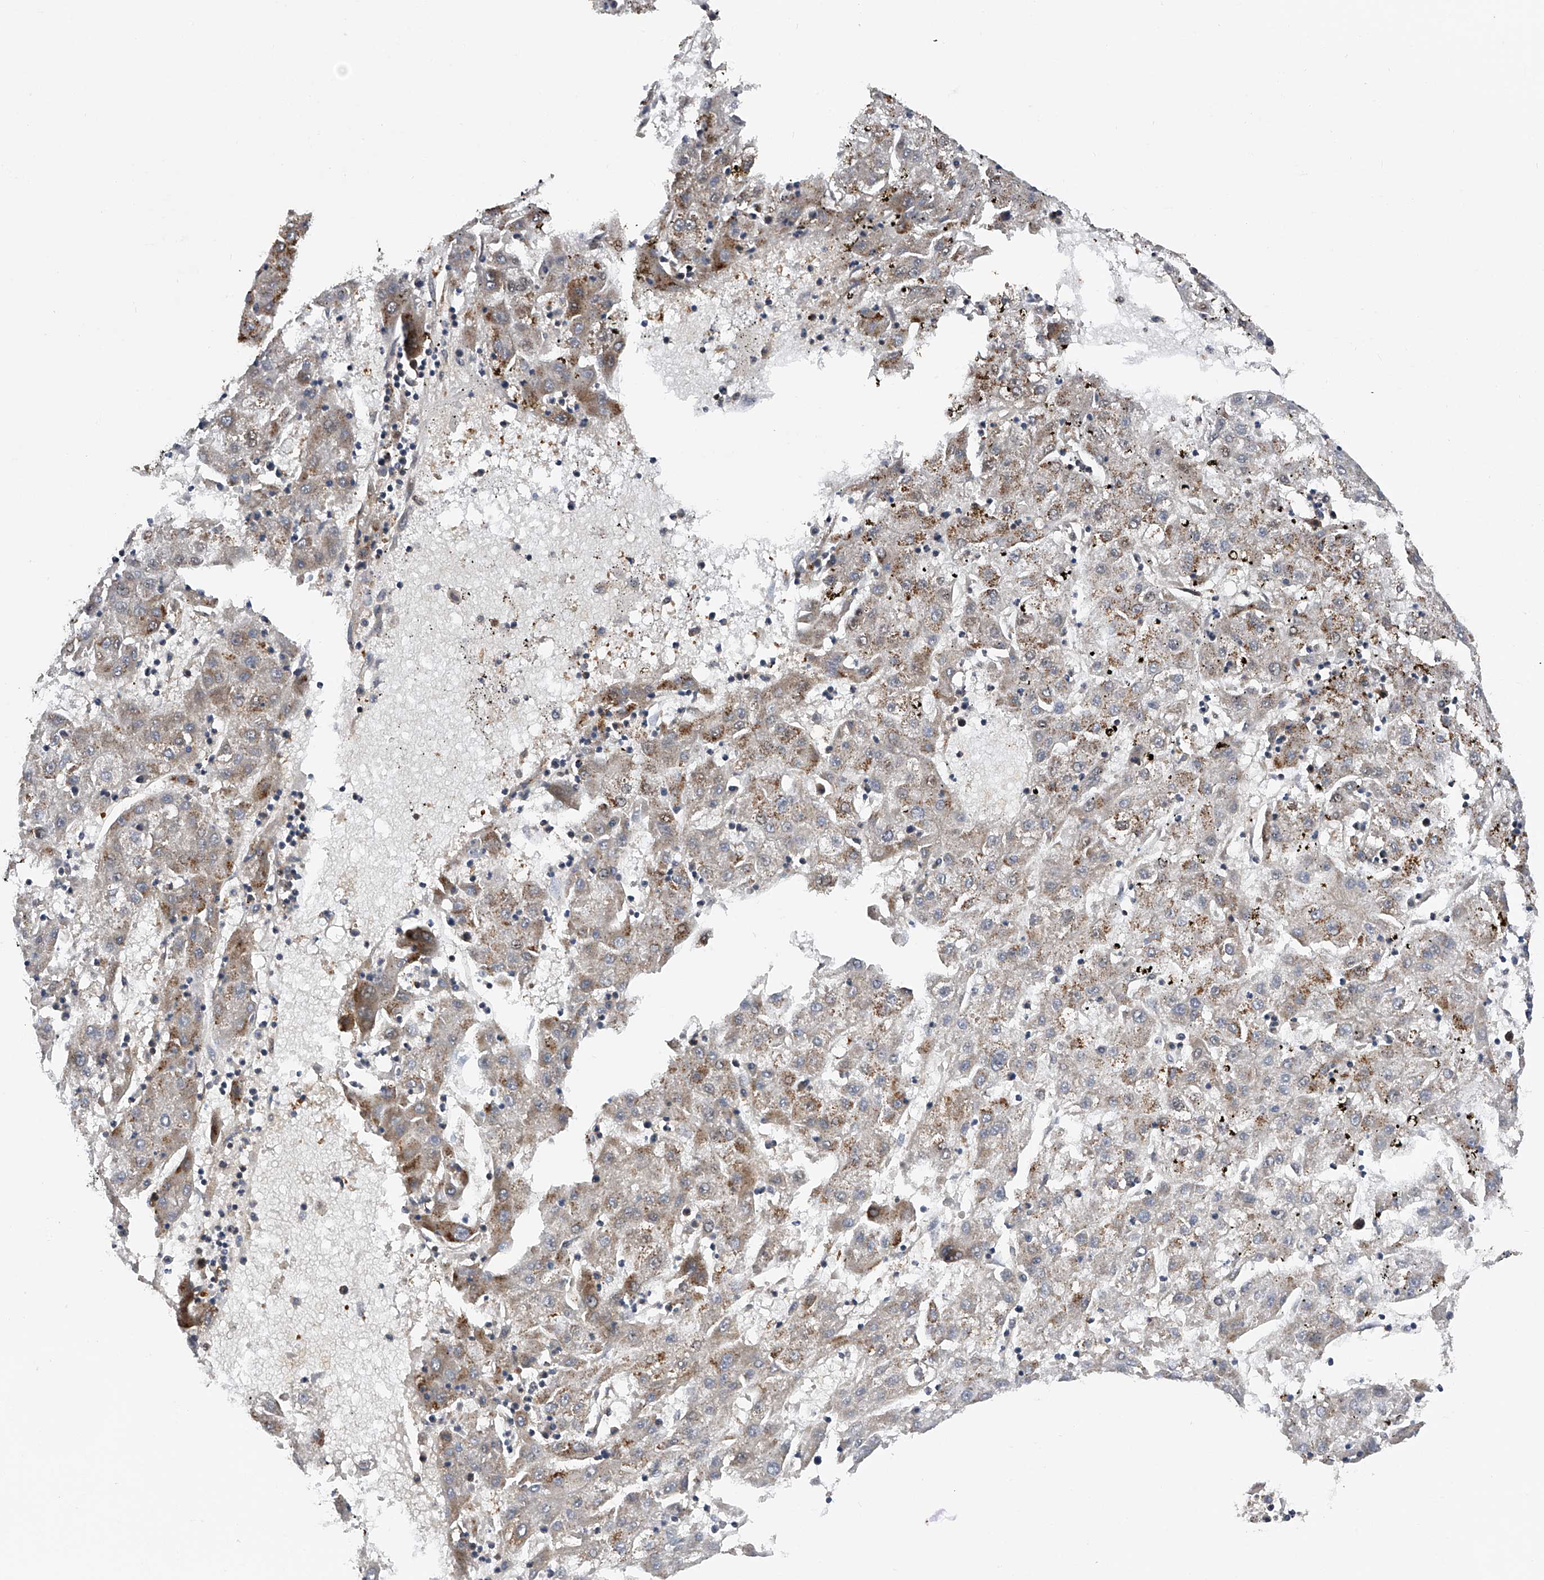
{"staining": {"intensity": "moderate", "quantity": "<25%", "location": "cytoplasmic/membranous"}, "tissue": "liver cancer", "cell_type": "Tumor cells", "image_type": "cancer", "snomed": [{"axis": "morphology", "description": "Carcinoma, Hepatocellular, NOS"}, {"axis": "topography", "description": "Liver"}], "caption": "Liver cancer (hepatocellular carcinoma) stained for a protein reveals moderate cytoplasmic/membranous positivity in tumor cells. (brown staining indicates protein expression, while blue staining denotes nuclei).", "gene": "RWDD2A", "patient": {"sex": "male", "age": 72}}